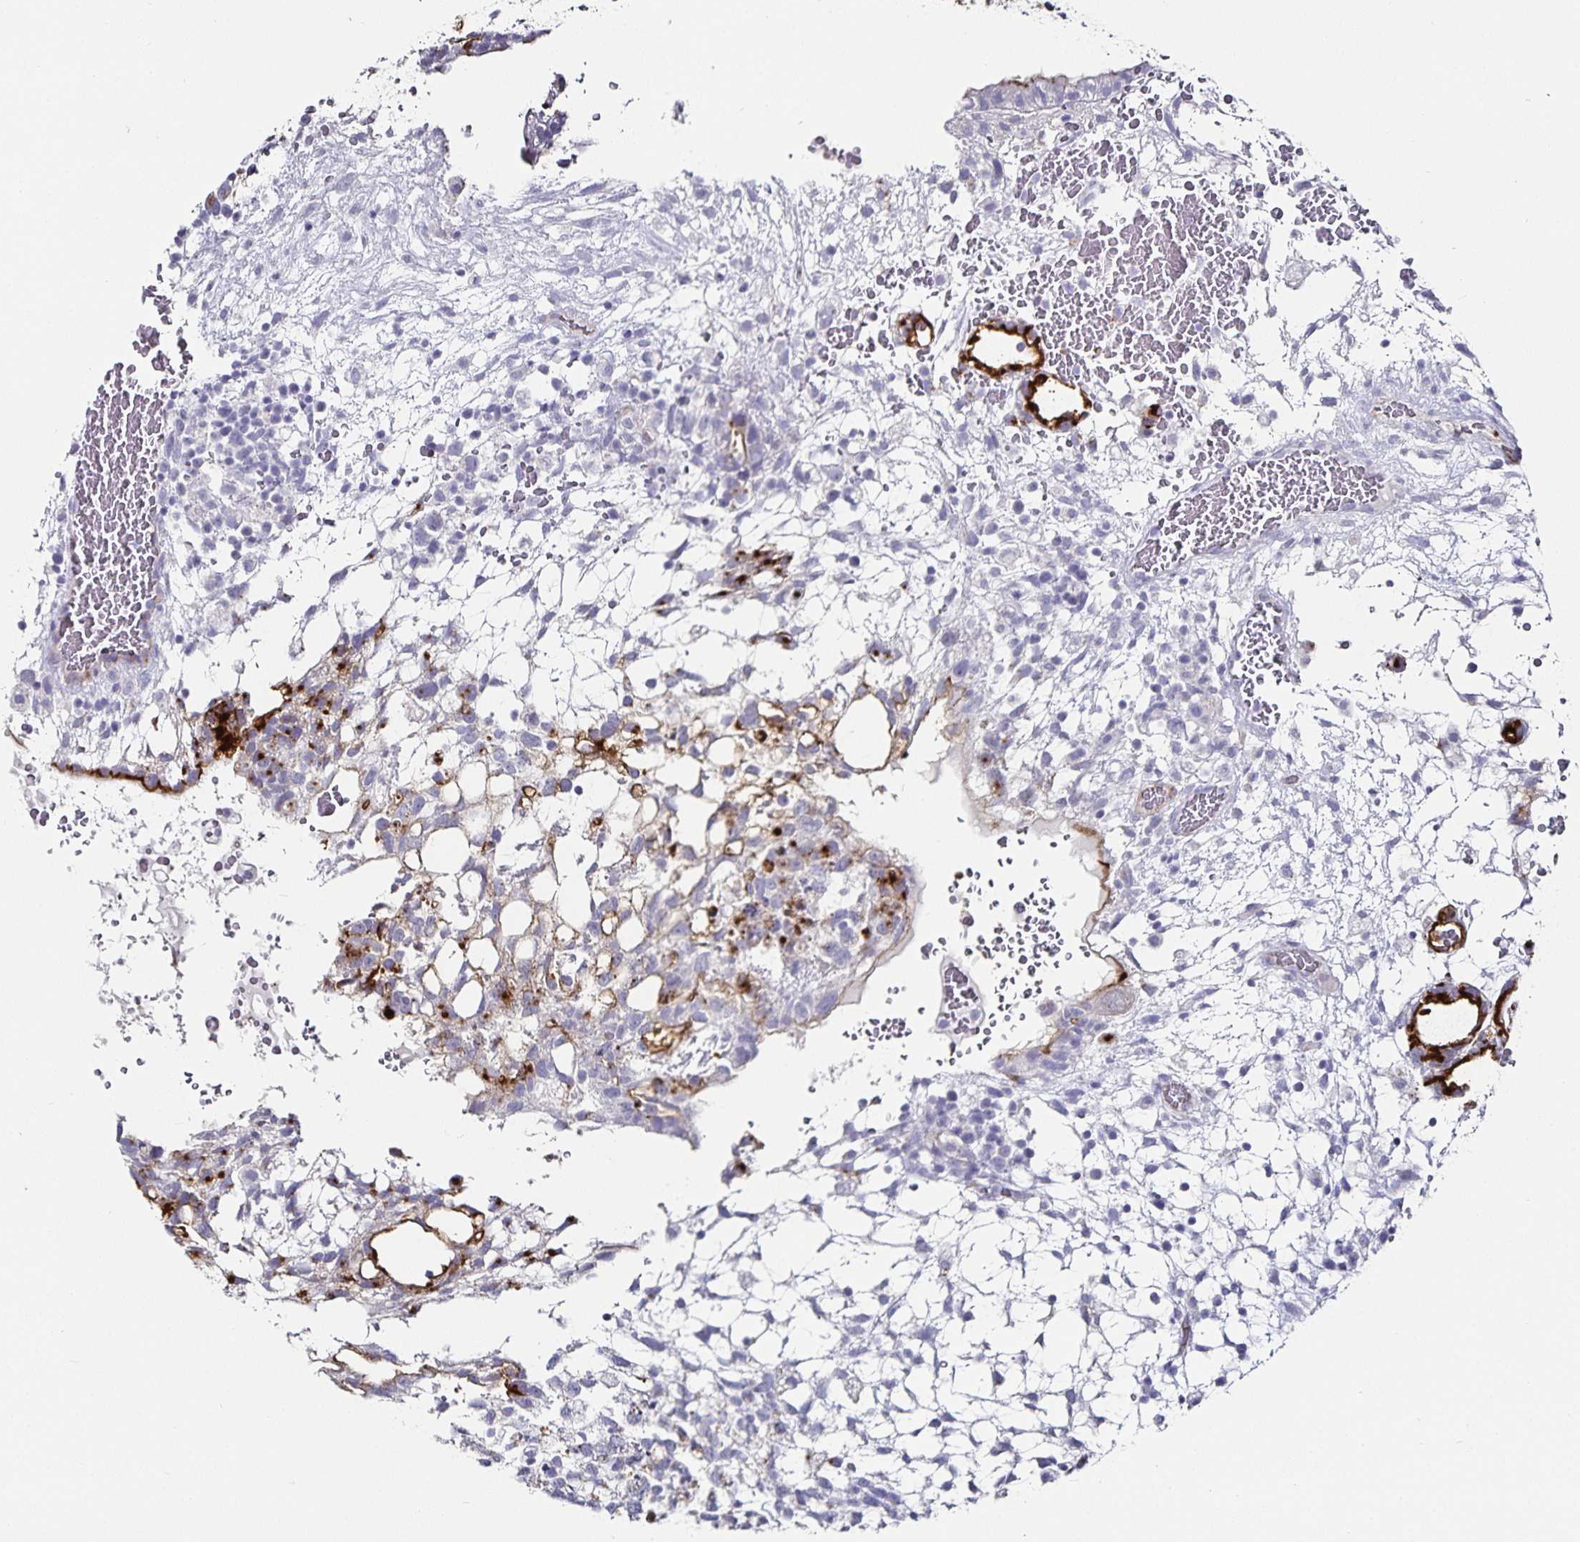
{"staining": {"intensity": "strong", "quantity": "<25%", "location": "cytoplasmic/membranous"}, "tissue": "testis cancer", "cell_type": "Tumor cells", "image_type": "cancer", "snomed": [{"axis": "morphology", "description": "Carcinoma, Embryonal, NOS"}, {"axis": "topography", "description": "Testis"}], "caption": "Strong cytoplasmic/membranous staining for a protein is identified in approximately <25% of tumor cells of testis embryonal carcinoma using IHC.", "gene": "PODXL", "patient": {"sex": "male", "age": 32}}